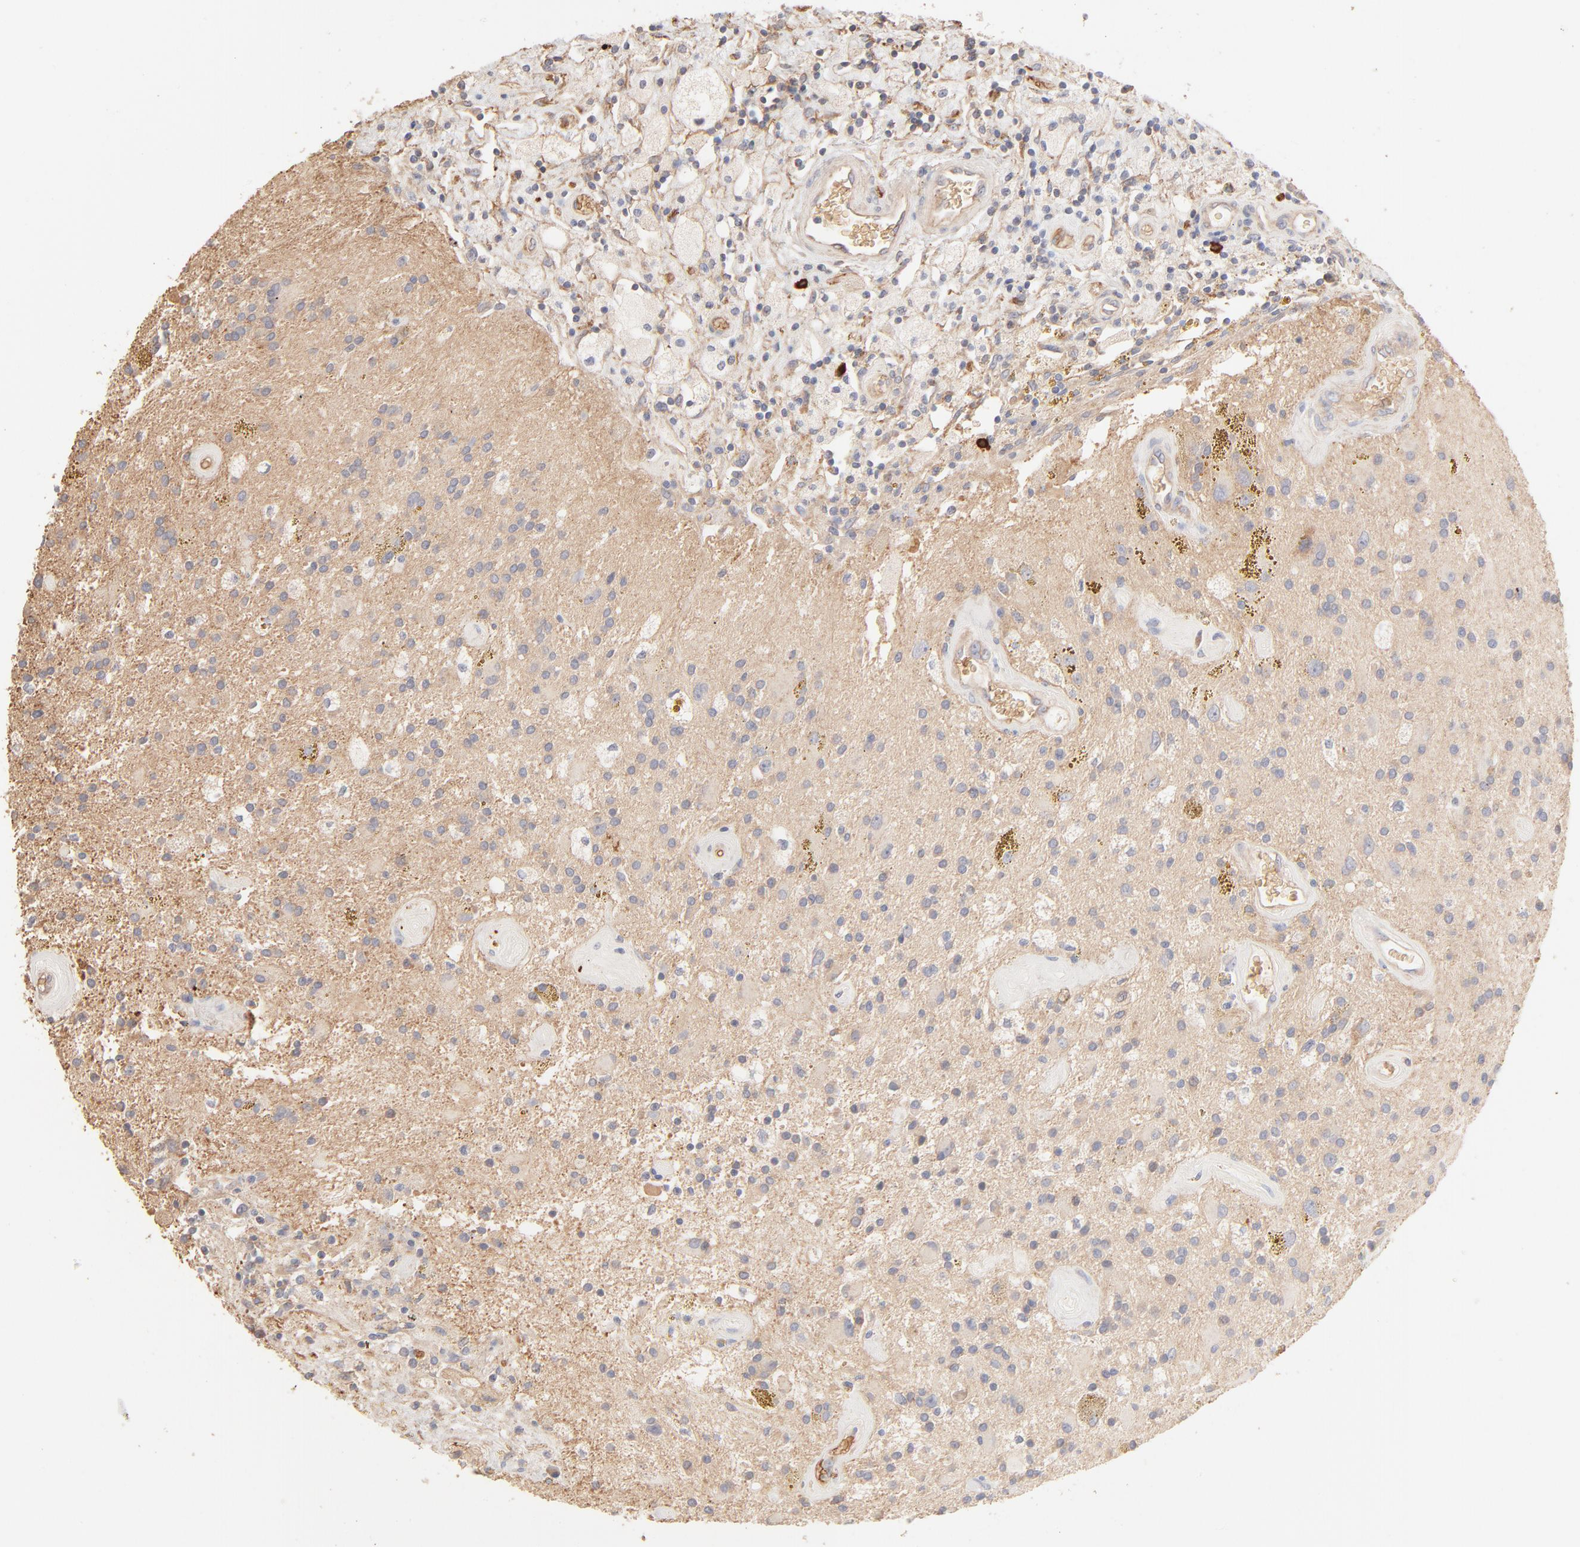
{"staining": {"intensity": "negative", "quantity": "none", "location": "none"}, "tissue": "glioma", "cell_type": "Tumor cells", "image_type": "cancer", "snomed": [{"axis": "morphology", "description": "Glioma, malignant, Low grade"}, {"axis": "topography", "description": "Brain"}], "caption": "Immunohistochemistry (IHC) of glioma displays no positivity in tumor cells.", "gene": "SPTB", "patient": {"sex": "male", "age": 58}}